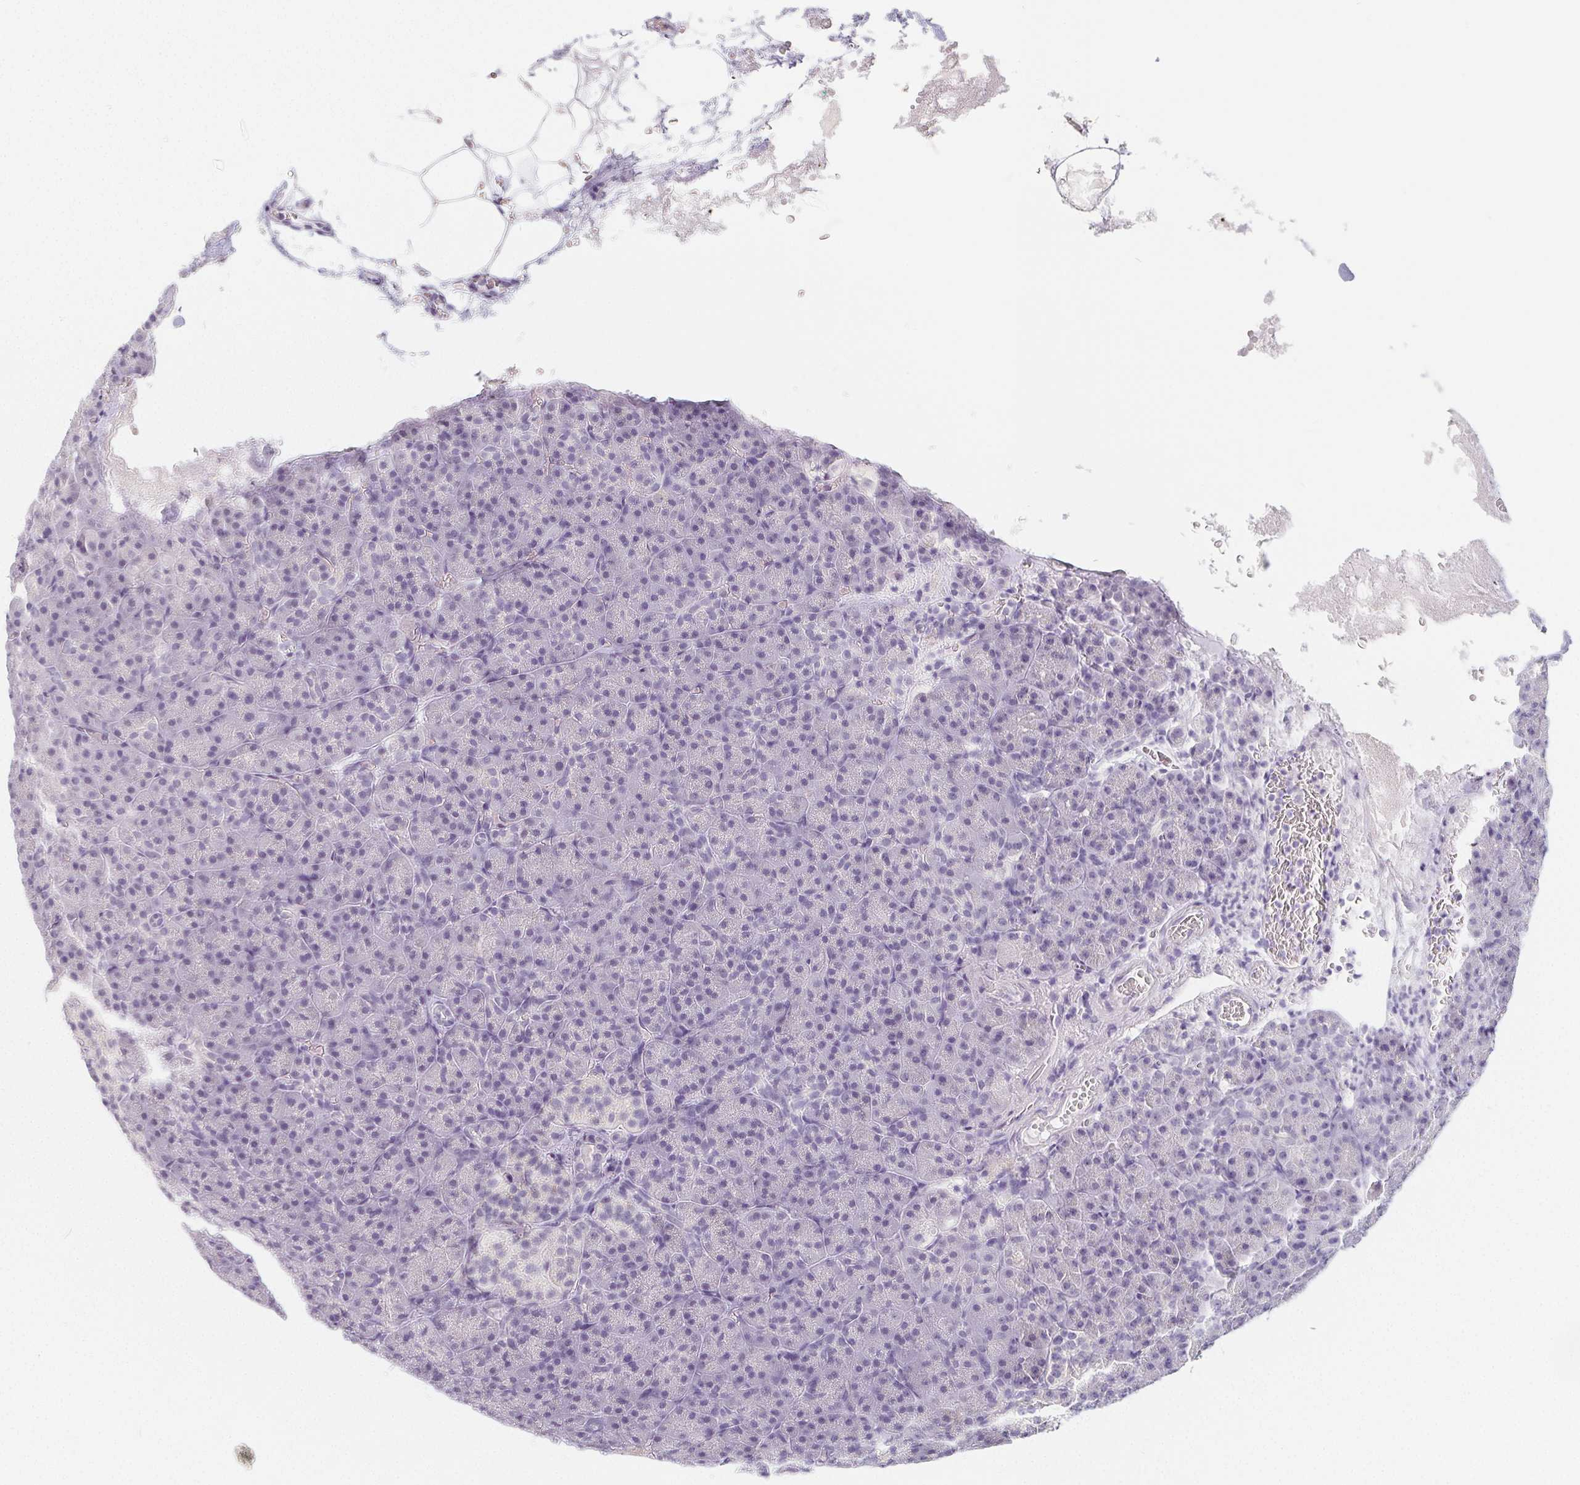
{"staining": {"intensity": "negative", "quantity": "none", "location": "none"}, "tissue": "pancreas", "cell_type": "Exocrine glandular cells", "image_type": "normal", "snomed": [{"axis": "morphology", "description": "Normal tissue, NOS"}, {"axis": "topography", "description": "Pancreas"}], "caption": "Histopathology image shows no protein positivity in exocrine glandular cells of benign pancreas.", "gene": "GLIPR1L1", "patient": {"sex": "female", "age": 74}}